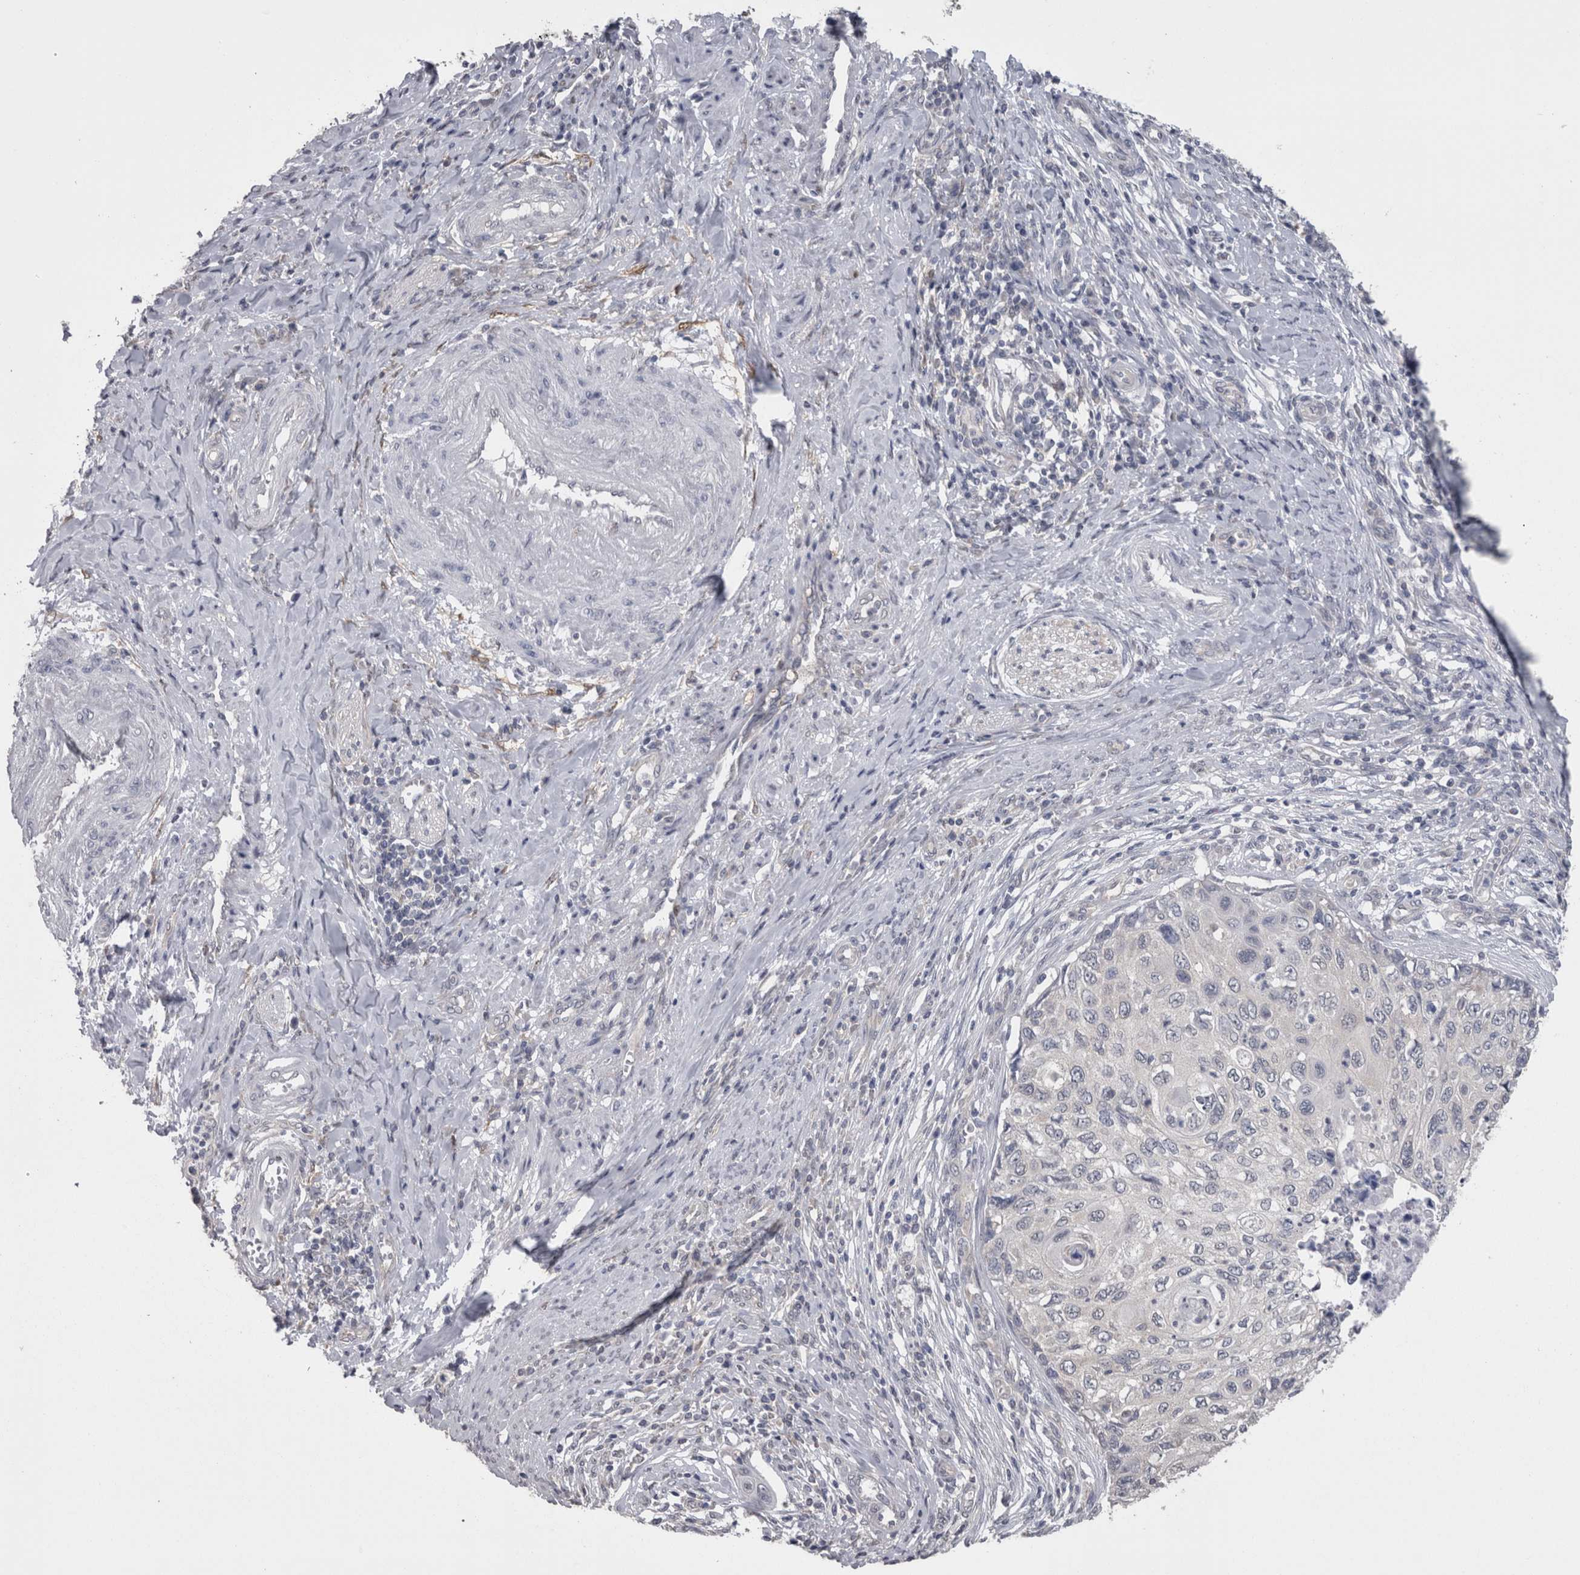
{"staining": {"intensity": "negative", "quantity": "none", "location": "none"}, "tissue": "cervical cancer", "cell_type": "Tumor cells", "image_type": "cancer", "snomed": [{"axis": "morphology", "description": "Squamous cell carcinoma, NOS"}, {"axis": "topography", "description": "Cervix"}], "caption": "High power microscopy photomicrograph of an immunohistochemistry (IHC) image of cervical squamous cell carcinoma, revealing no significant positivity in tumor cells.", "gene": "DDX6", "patient": {"sex": "female", "age": 70}}